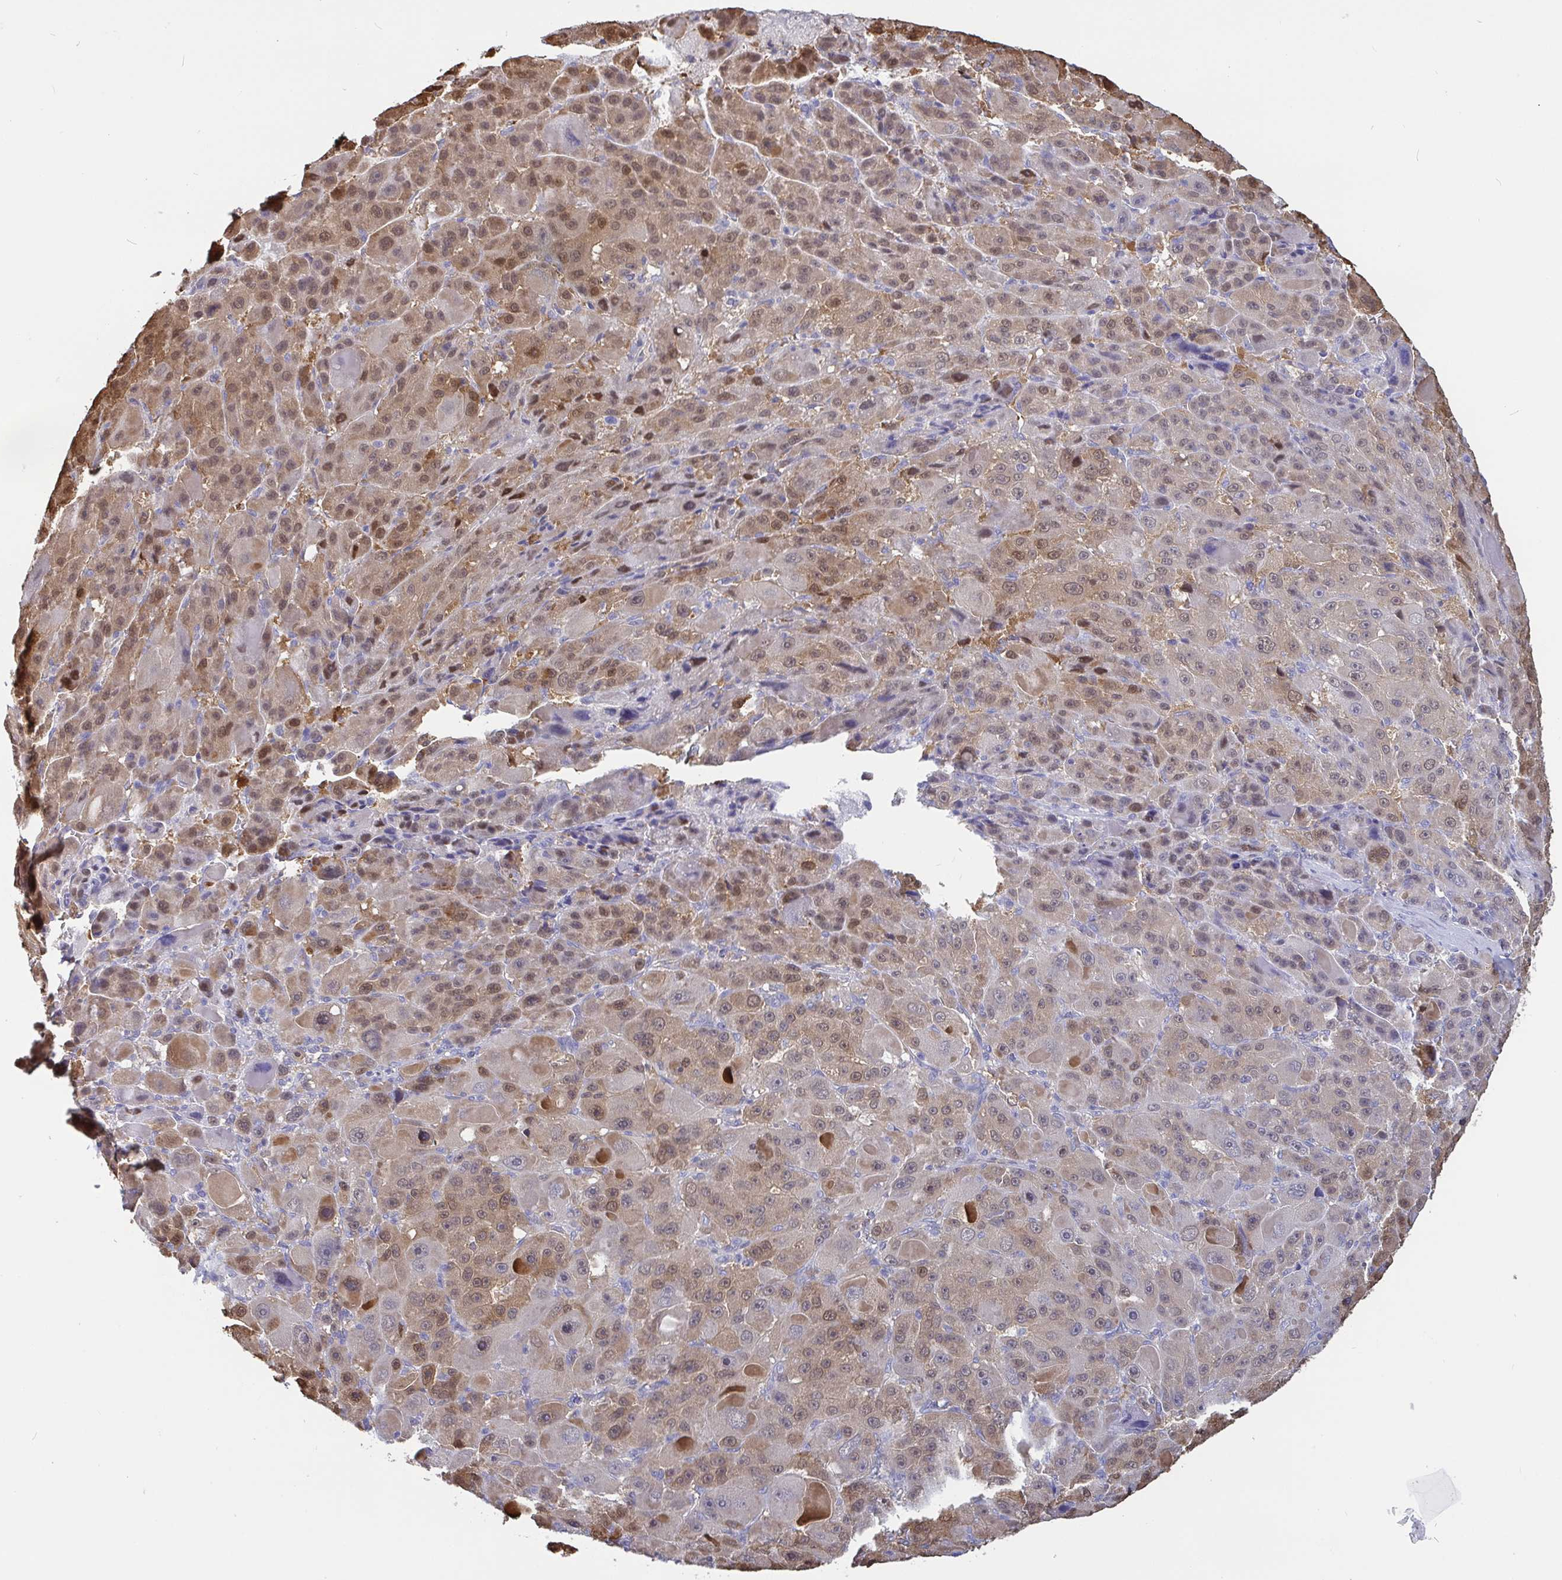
{"staining": {"intensity": "moderate", "quantity": "25%-75%", "location": "cytoplasmic/membranous,nuclear"}, "tissue": "liver cancer", "cell_type": "Tumor cells", "image_type": "cancer", "snomed": [{"axis": "morphology", "description": "Carcinoma, Hepatocellular, NOS"}, {"axis": "topography", "description": "Liver"}], "caption": "This is a histology image of immunohistochemistry staining of hepatocellular carcinoma (liver), which shows moderate positivity in the cytoplasmic/membranous and nuclear of tumor cells.", "gene": "IDH1", "patient": {"sex": "male", "age": 76}}